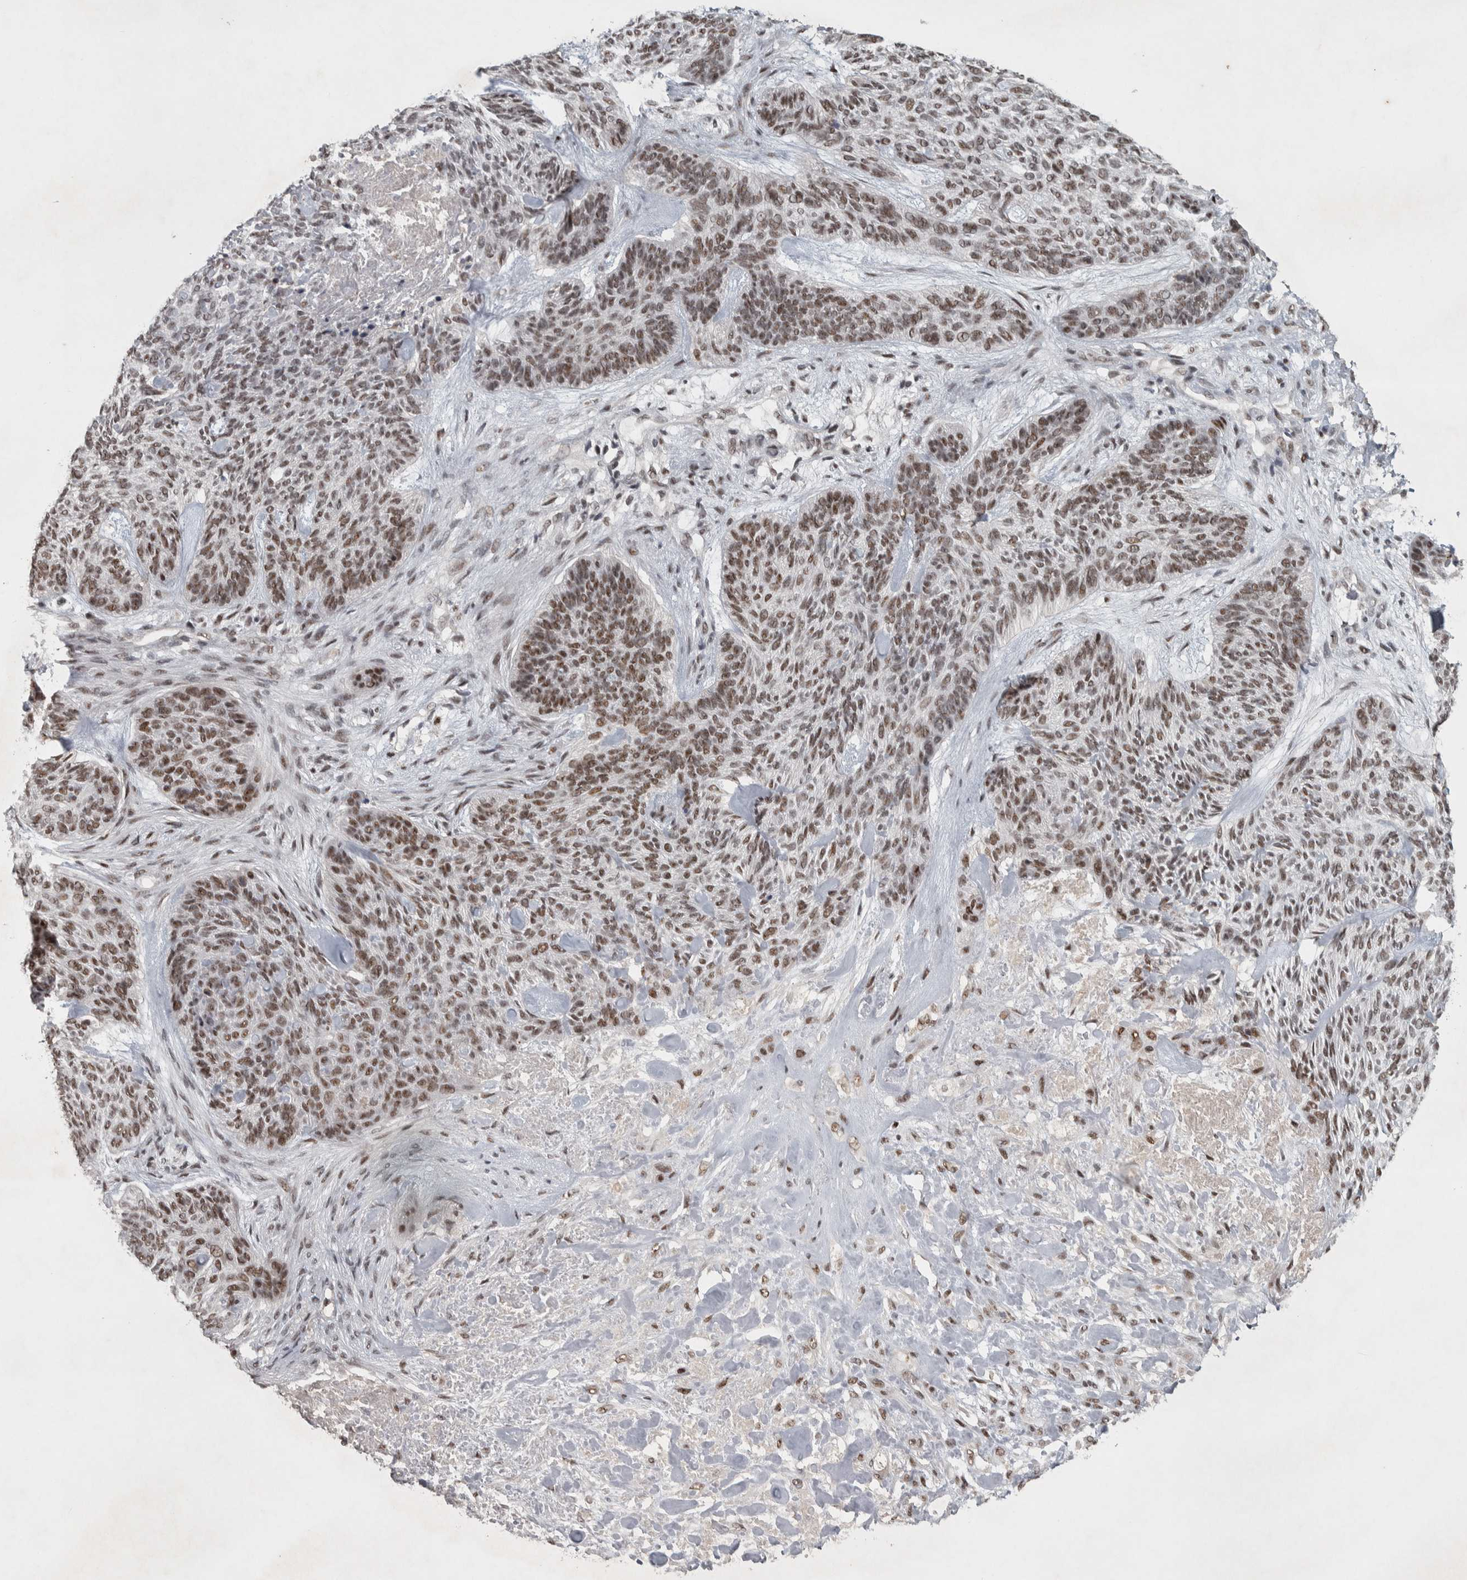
{"staining": {"intensity": "moderate", "quantity": ">75%", "location": "nuclear"}, "tissue": "skin cancer", "cell_type": "Tumor cells", "image_type": "cancer", "snomed": [{"axis": "morphology", "description": "Basal cell carcinoma"}, {"axis": "topography", "description": "Skin"}], "caption": "Tumor cells show medium levels of moderate nuclear expression in approximately >75% of cells in human basal cell carcinoma (skin).", "gene": "DDX42", "patient": {"sex": "male", "age": 55}}